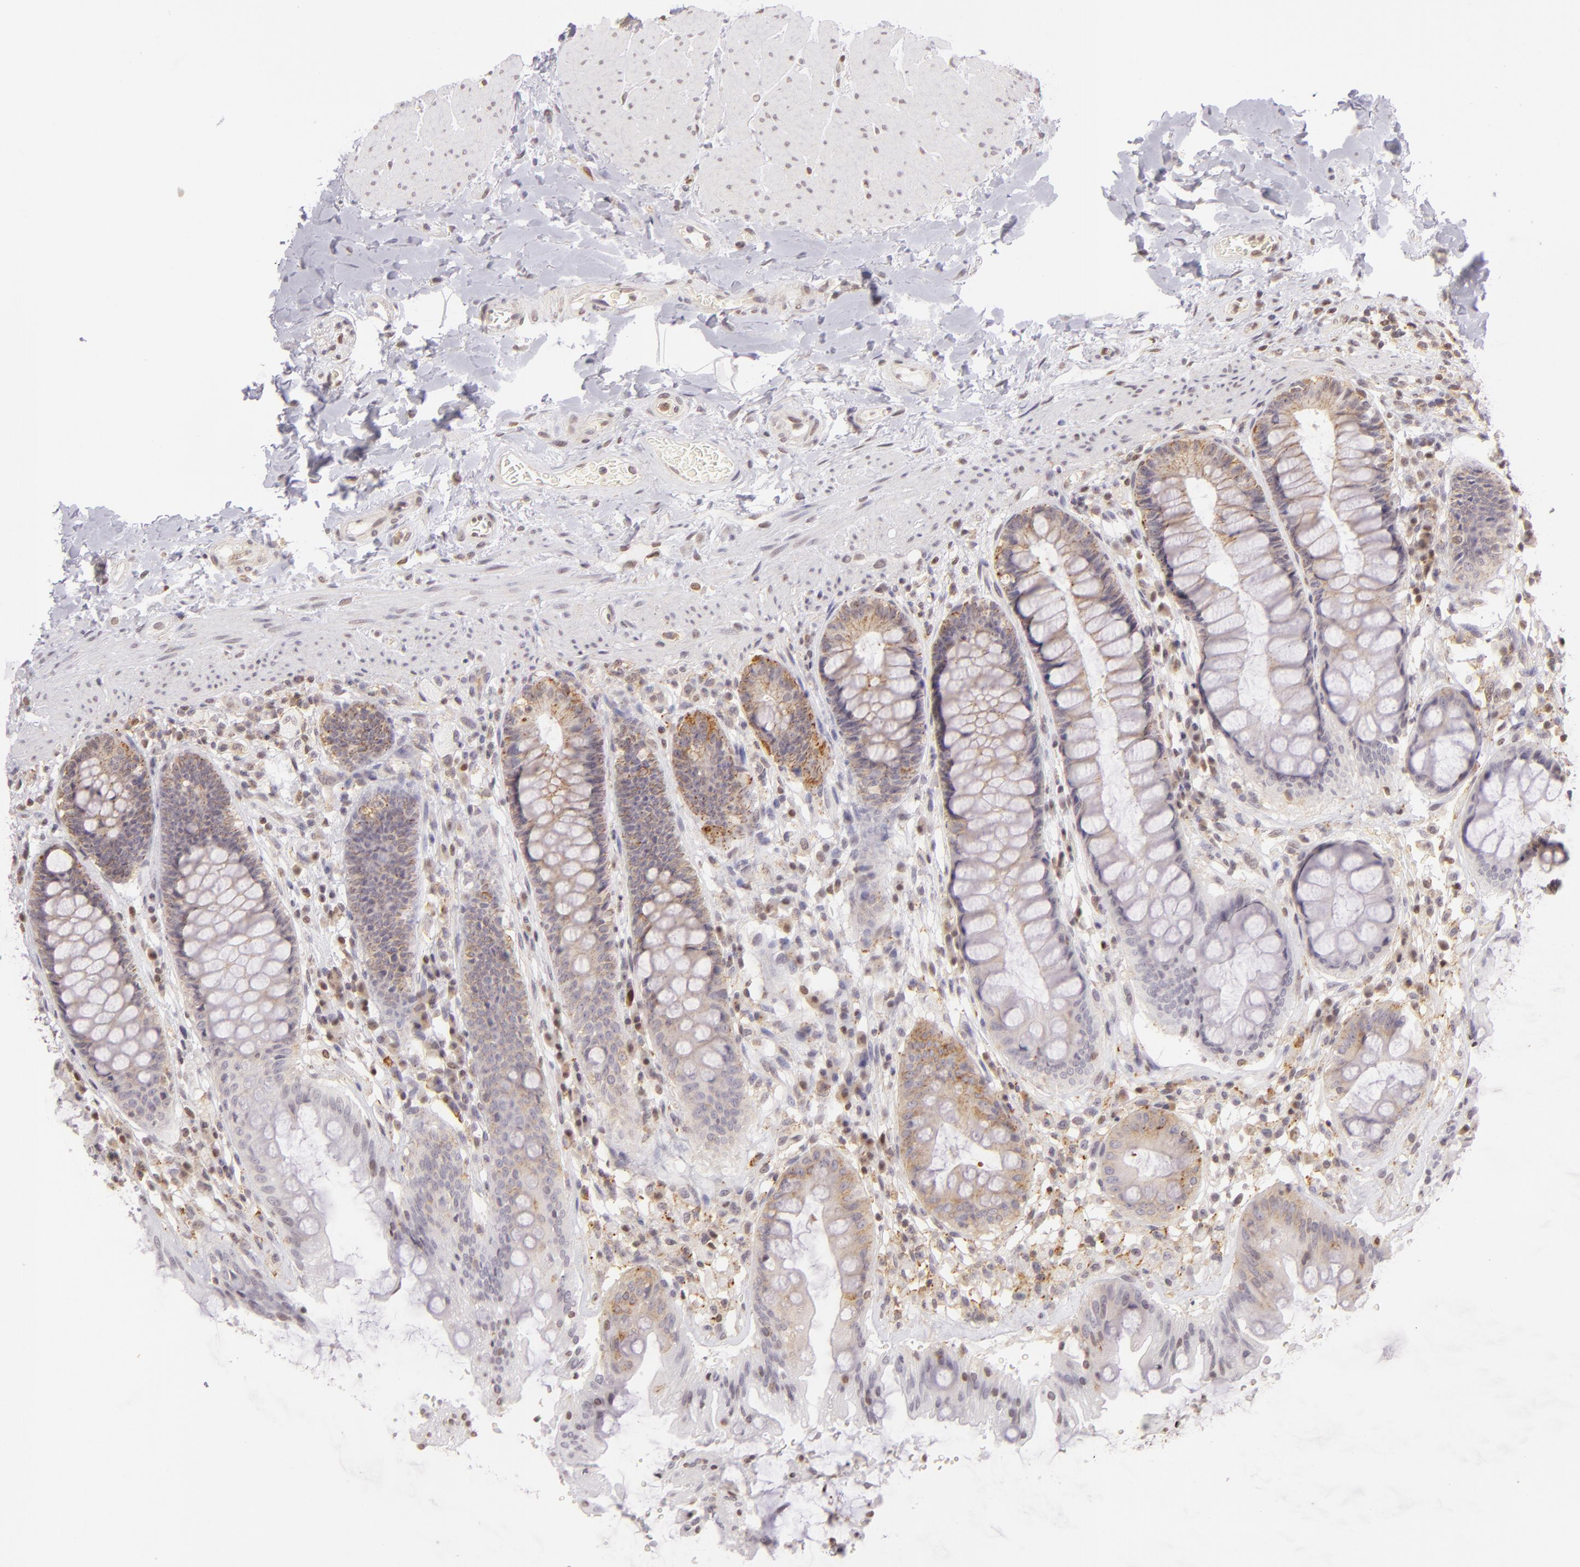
{"staining": {"intensity": "moderate", "quantity": "25%-75%", "location": "cytoplasmic/membranous"}, "tissue": "rectum", "cell_type": "Glandular cells", "image_type": "normal", "snomed": [{"axis": "morphology", "description": "Normal tissue, NOS"}, {"axis": "topography", "description": "Rectum"}], "caption": "A high-resolution micrograph shows IHC staining of normal rectum, which shows moderate cytoplasmic/membranous staining in about 25%-75% of glandular cells. The protein is stained brown, and the nuclei are stained in blue (DAB IHC with brightfield microscopy, high magnification).", "gene": "ENSG00000290315", "patient": {"sex": "female", "age": 46}}